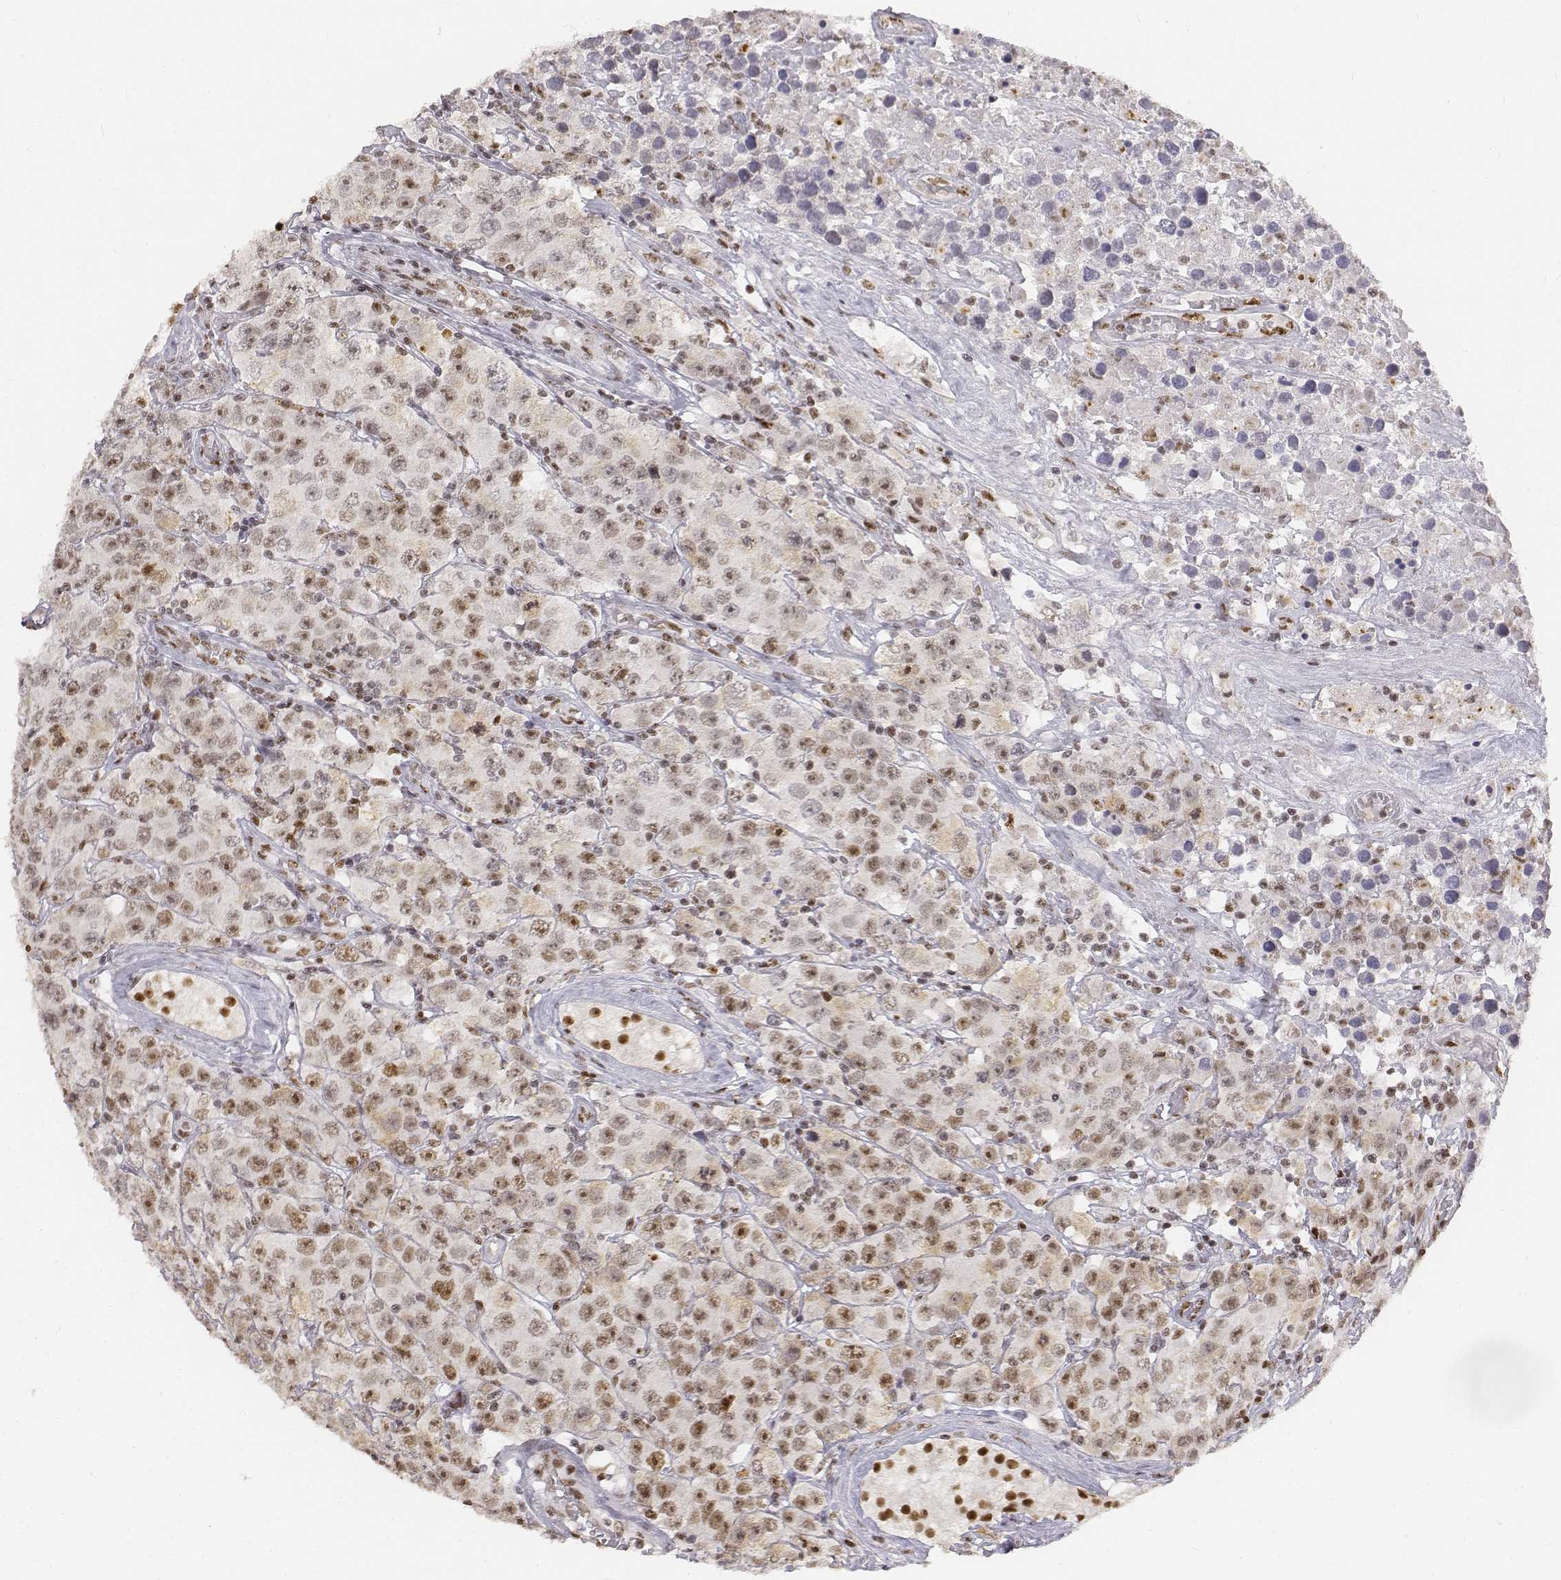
{"staining": {"intensity": "moderate", "quantity": "<25%", "location": "nuclear"}, "tissue": "testis cancer", "cell_type": "Tumor cells", "image_type": "cancer", "snomed": [{"axis": "morphology", "description": "Seminoma, NOS"}, {"axis": "topography", "description": "Testis"}], "caption": "The photomicrograph reveals immunohistochemical staining of seminoma (testis). There is moderate nuclear positivity is present in approximately <25% of tumor cells.", "gene": "PHF6", "patient": {"sex": "male", "age": 52}}